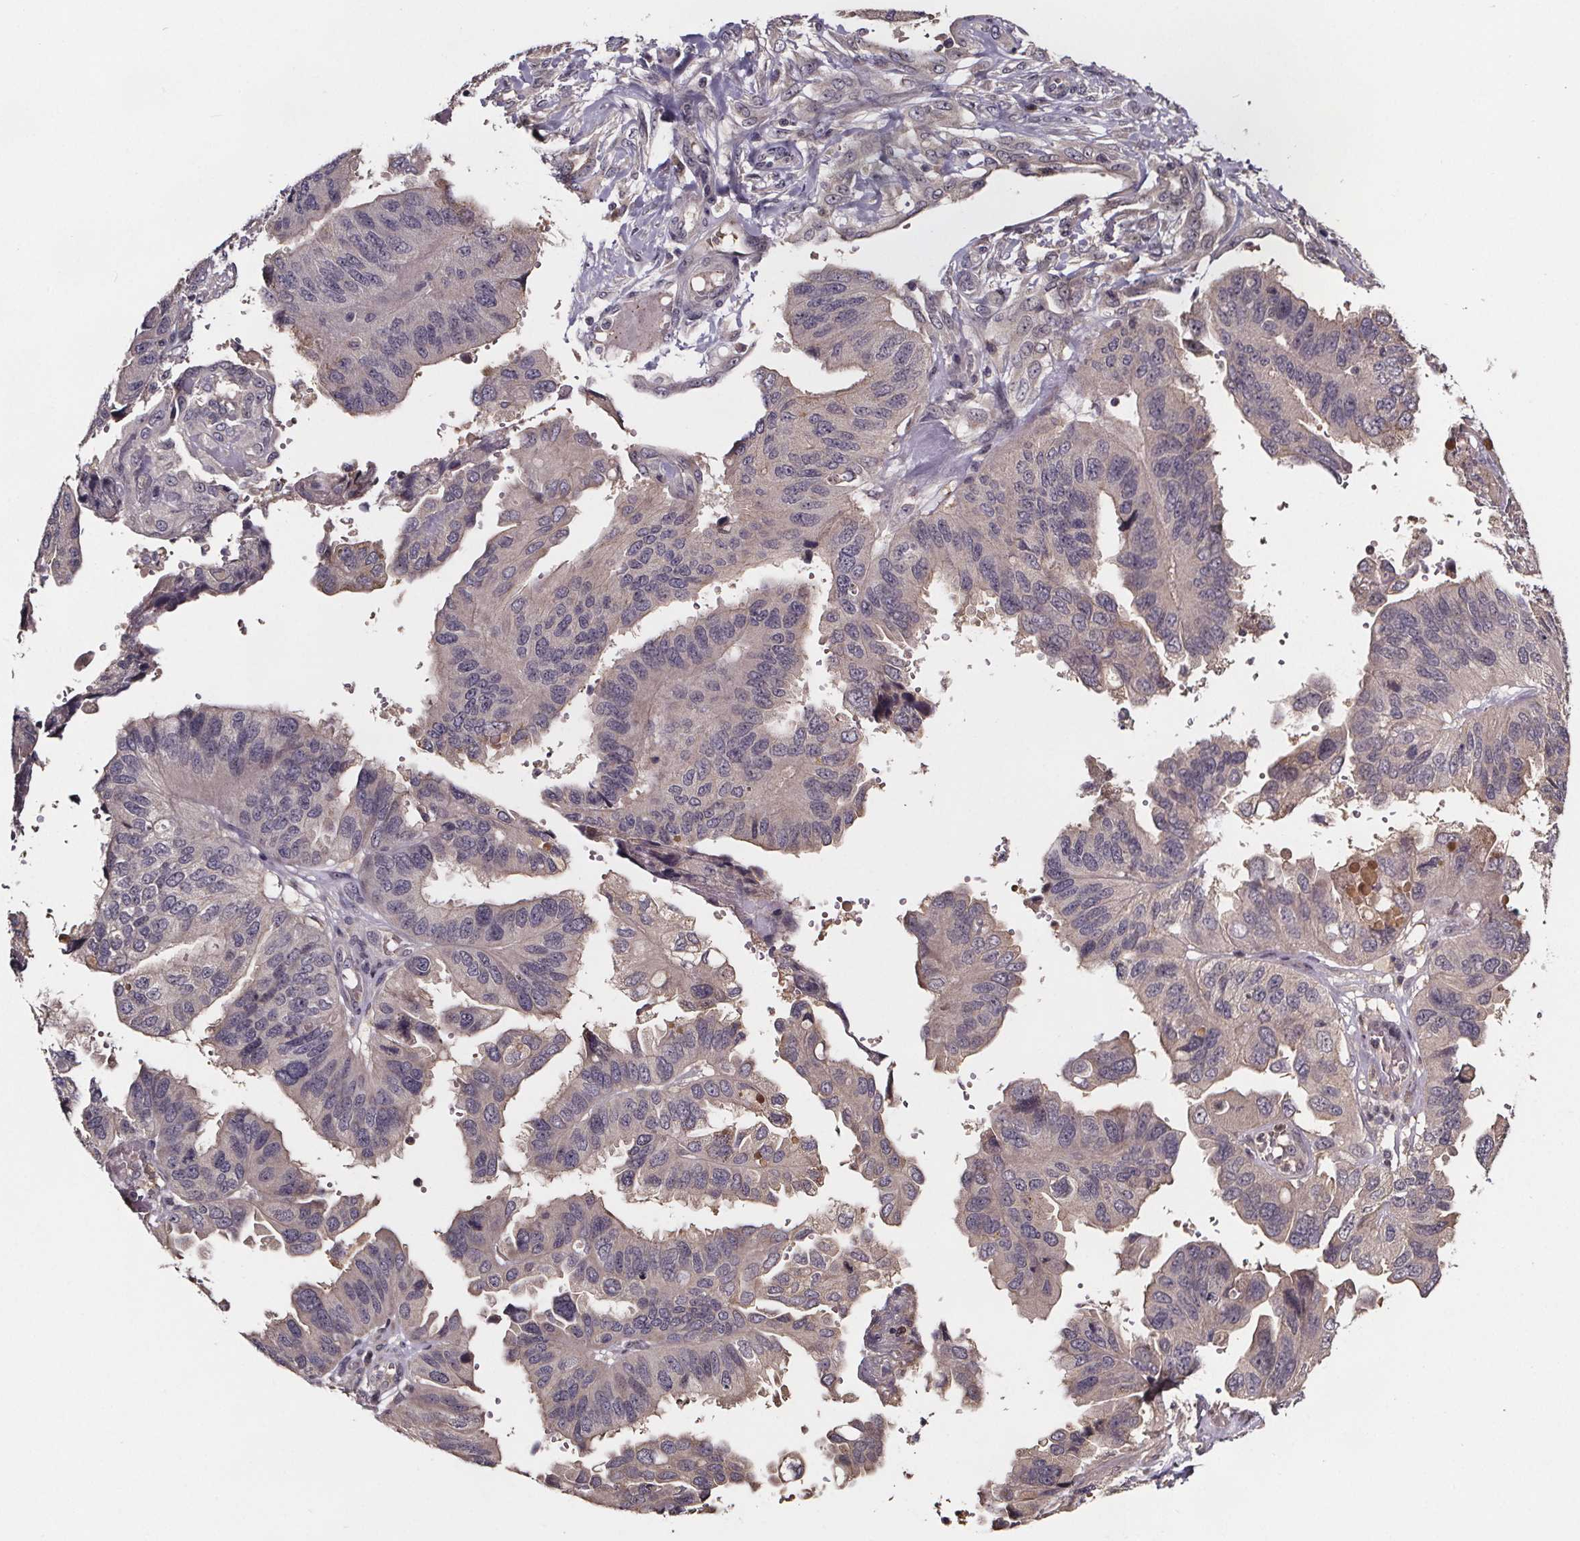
{"staining": {"intensity": "weak", "quantity": "<25%", "location": "cytoplasmic/membranous"}, "tissue": "ovarian cancer", "cell_type": "Tumor cells", "image_type": "cancer", "snomed": [{"axis": "morphology", "description": "Cystadenocarcinoma, serous, NOS"}, {"axis": "topography", "description": "Ovary"}], "caption": "A histopathology image of human ovarian serous cystadenocarcinoma is negative for staining in tumor cells. (DAB (3,3'-diaminobenzidine) immunohistochemistry (IHC) with hematoxylin counter stain).", "gene": "SMIM1", "patient": {"sex": "female", "age": 79}}